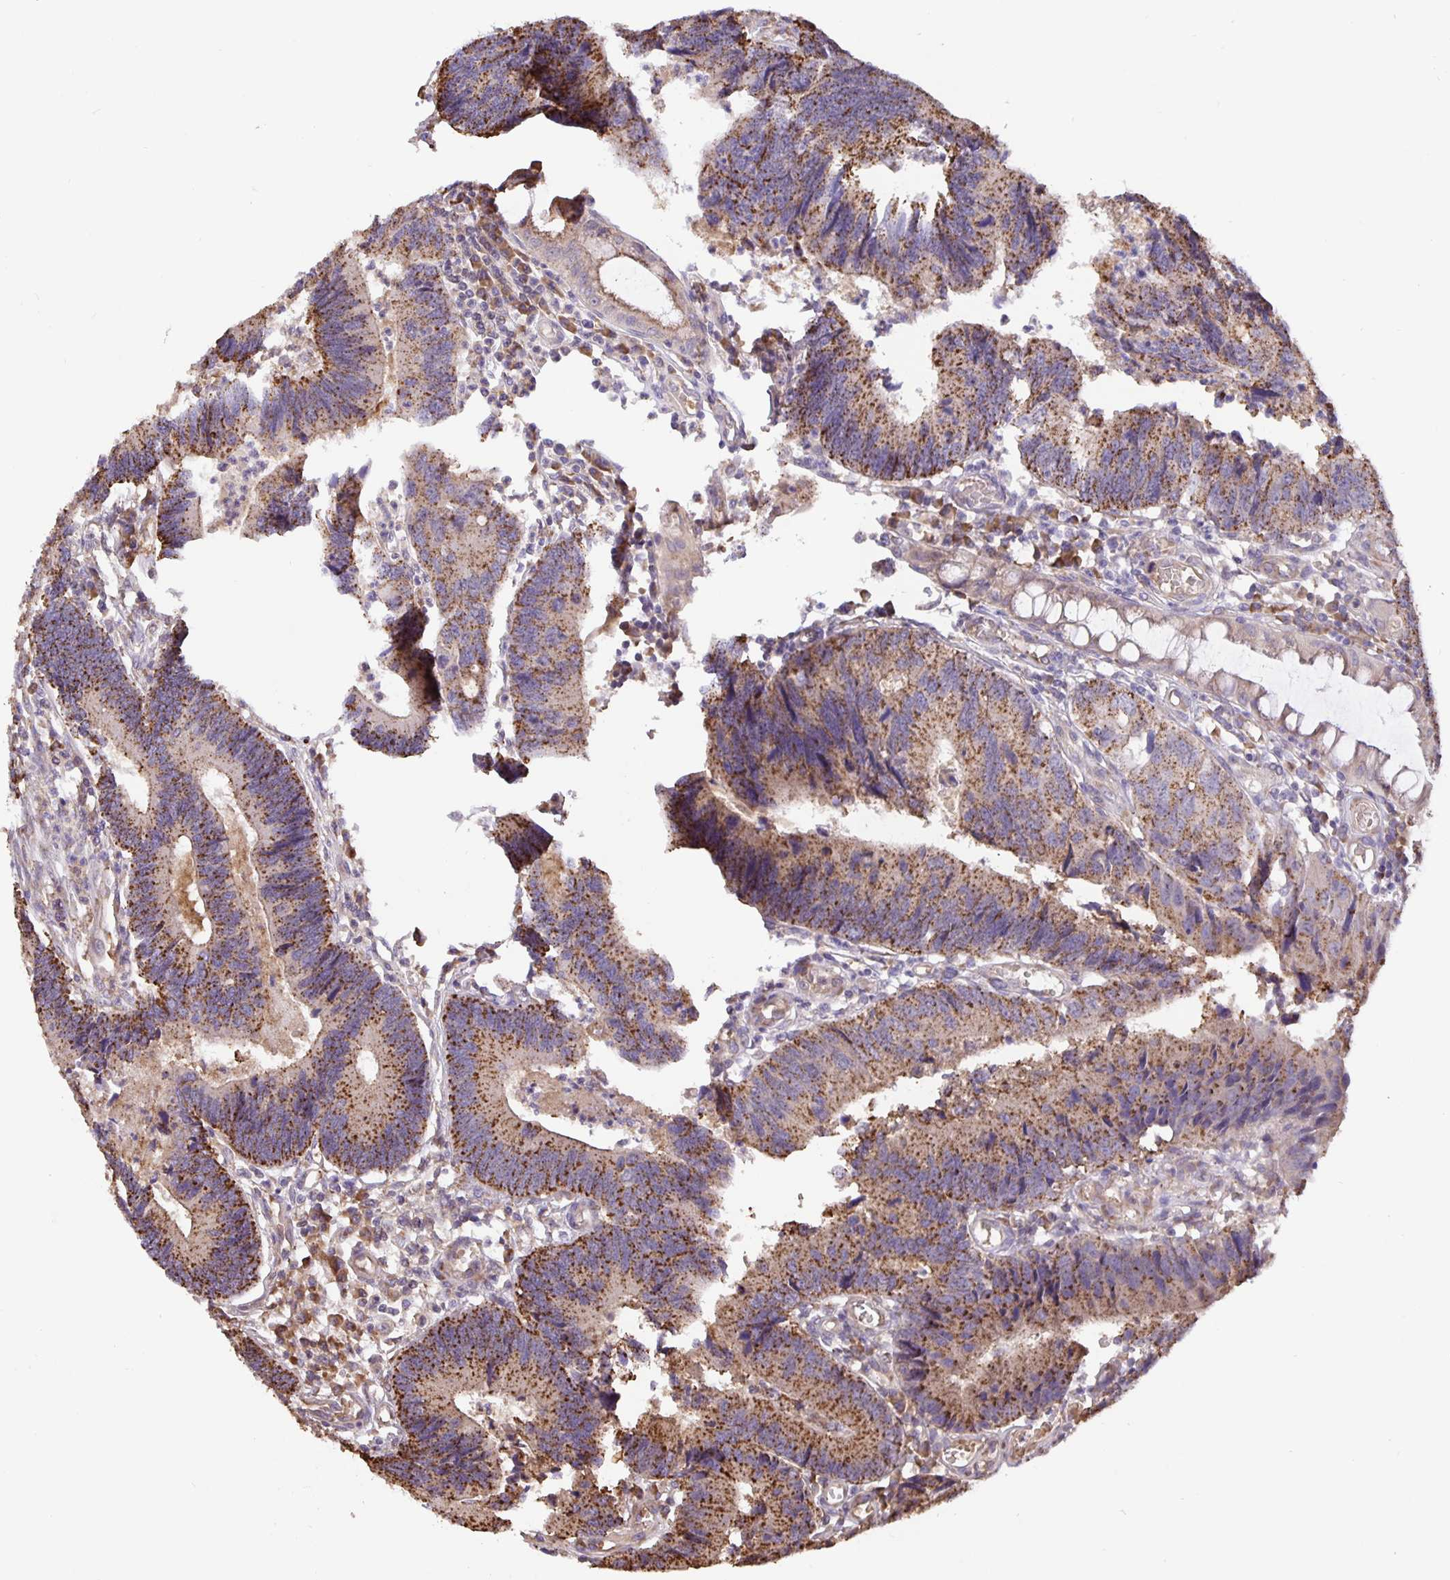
{"staining": {"intensity": "moderate", "quantity": ">75%", "location": "cytoplasmic/membranous"}, "tissue": "colorectal cancer", "cell_type": "Tumor cells", "image_type": "cancer", "snomed": [{"axis": "morphology", "description": "Adenocarcinoma, NOS"}, {"axis": "topography", "description": "Colon"}], "caption": "Colorectal adenocarcinoma tissue reveals moderate cytoplasmic/membranous expression in approximately >75% of tumor cells, visualized by immunohistochemistry.", "gene": "TMEM71", "patient": {"sex": "female", "age": 67}}